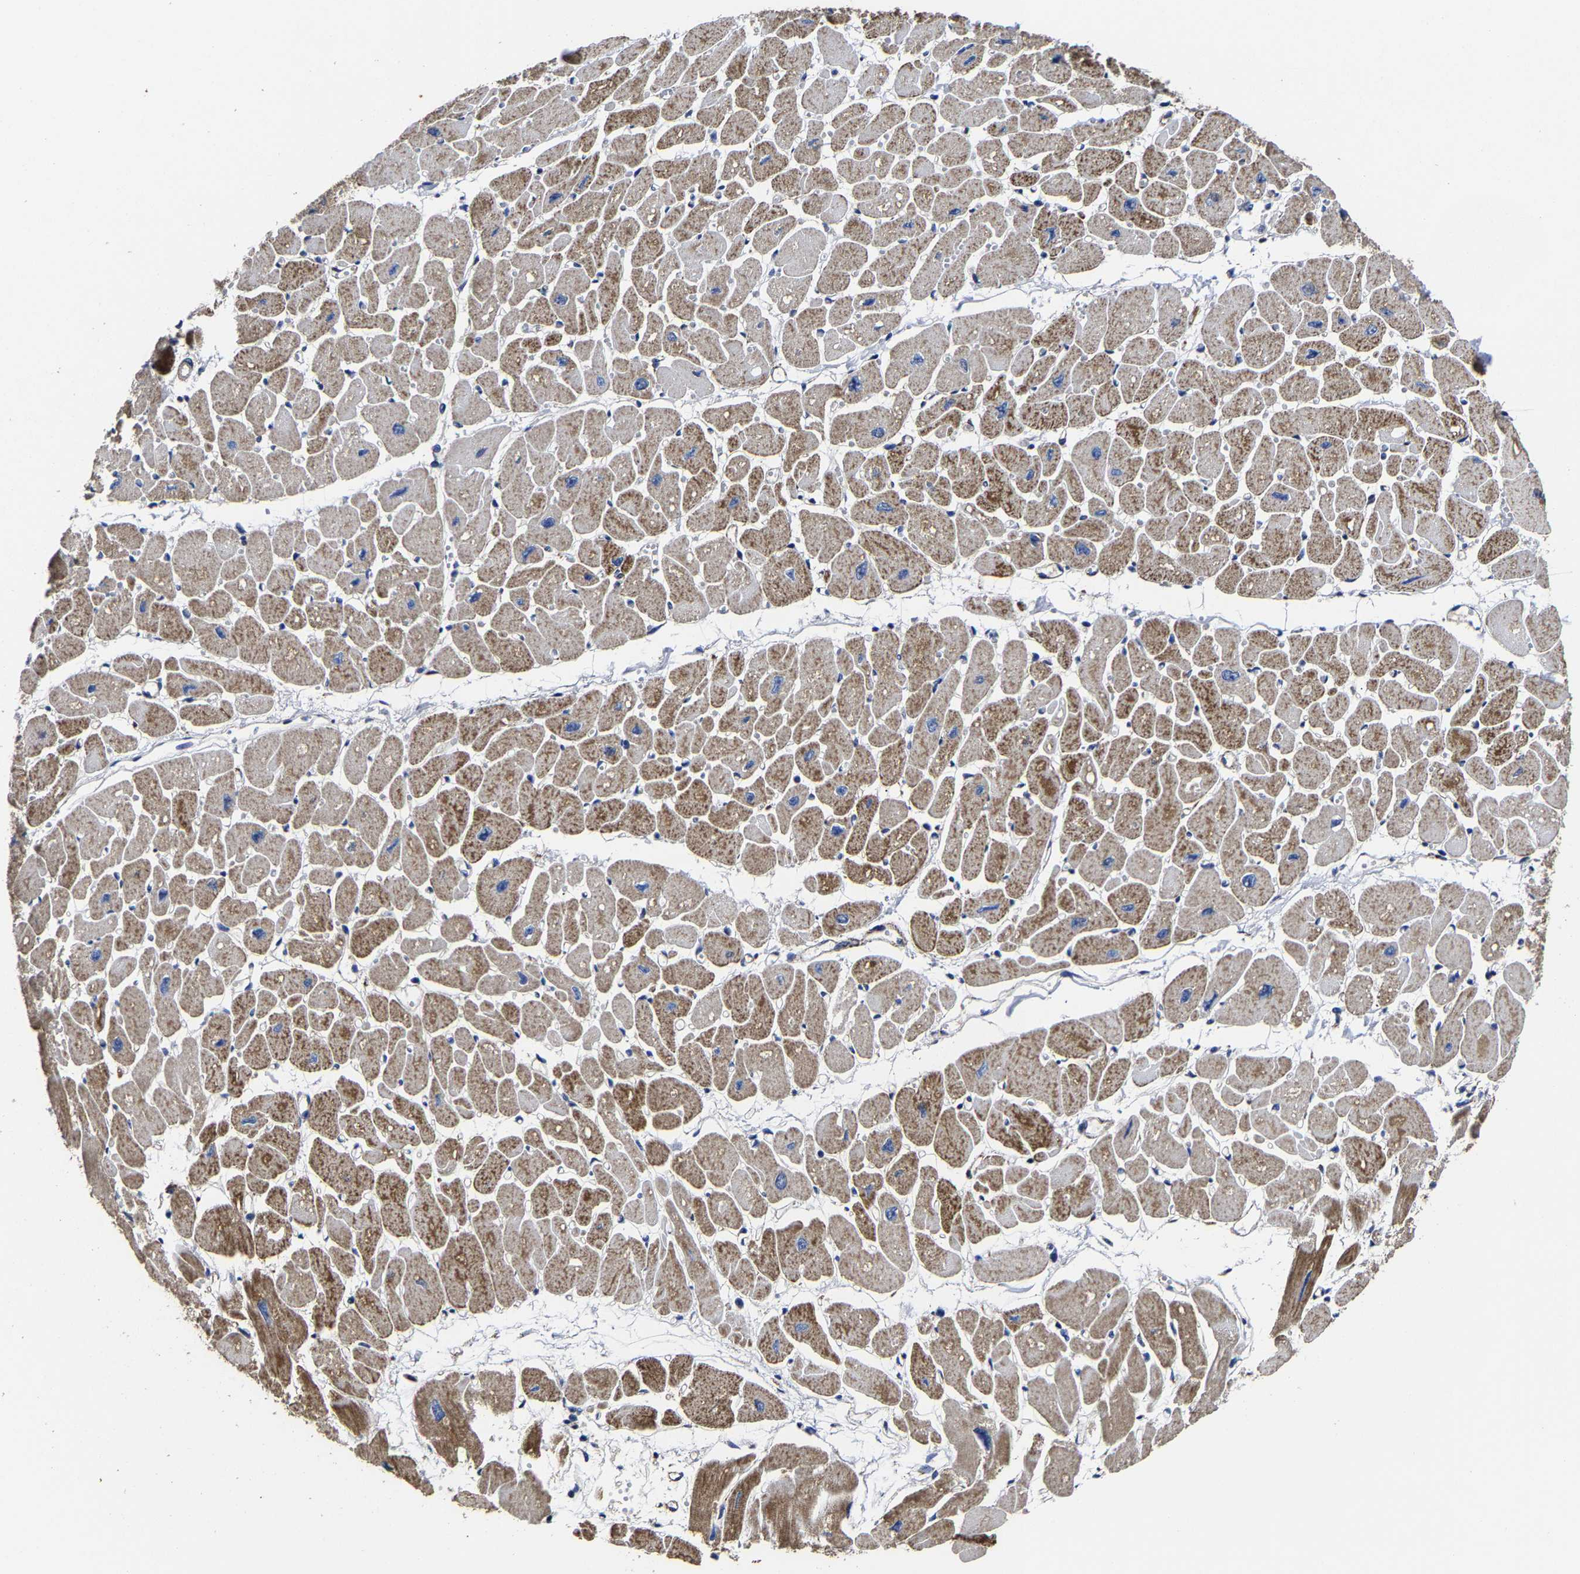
{"staining": {"intensity": "moderate", "quantity": "25%-75%", "location": "cytoplasmic/membranous"}, "tissue": "heart muscle", "cell_type": "Cardiomyocytes", "image_type": "normal", "snomed": [{"axis": "morphology", "description": "Normal tissue, NOS"}, {"axis": "topography", "description": "Heart"}], "caption": "Immunohistochemical staining of normal human heart muscle displays 25%-75% levels of moderate cytoplasmic/membranous protein expression in approximately 25%-75% of cardiomyocytes.", "gene": "AASS", "patient": {"sex": "female", "age": 54}}